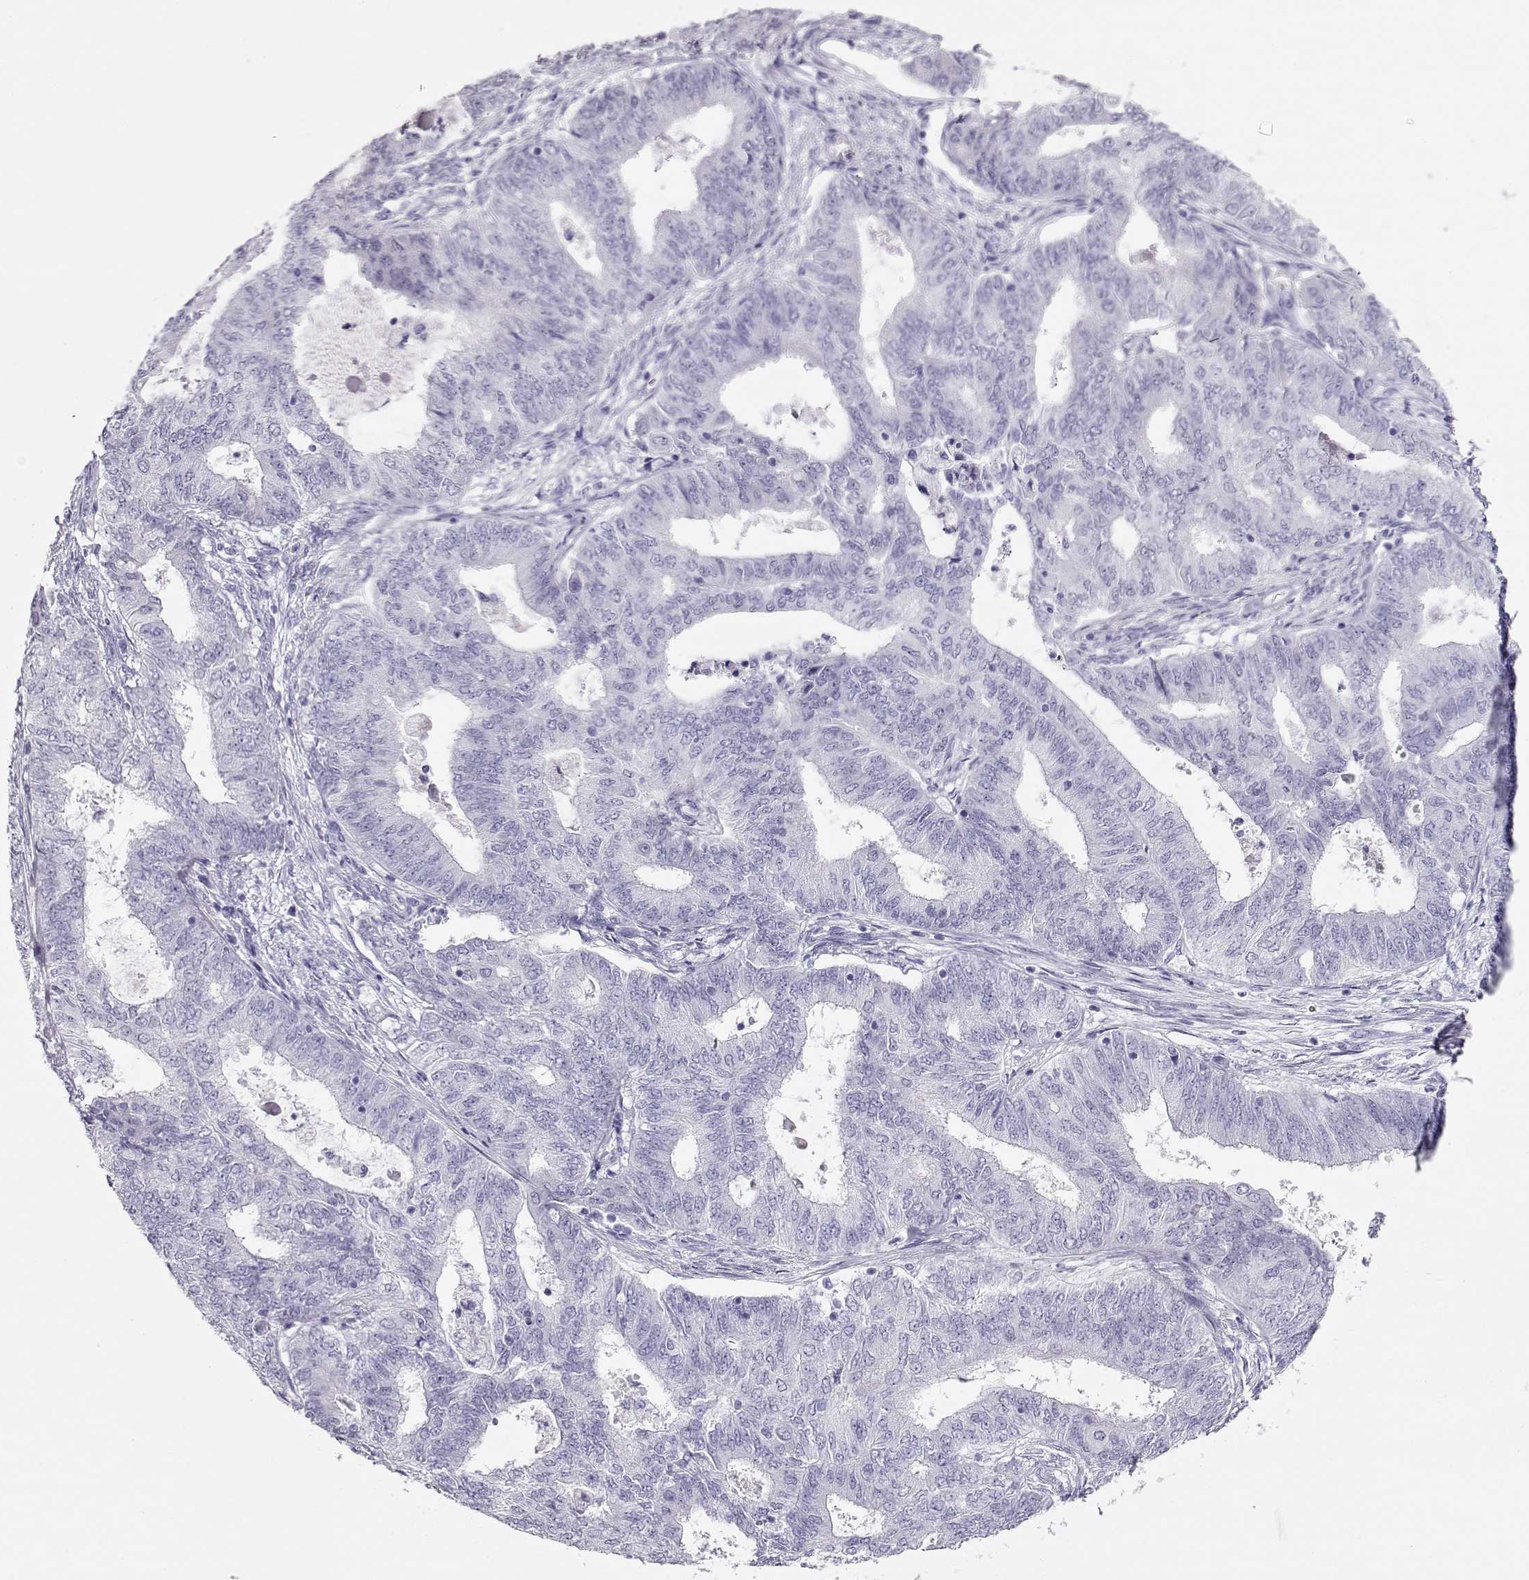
{"staining": {"intensity": "negative", "quantity": "none", "location": "none"}, "tissue": "endometrial cancer", "cell_type": "Tumor cells", "image_type": "cancer", "snomed": [{"axis": "morphology", "description": "Adenocarcinoma, NOS"}, {"axis": "topography", "description": "Endometrium"}], "caption": "A histopathology image of adenocarcinoma (endometrial) stained for a protein exhibits no brown staining in tumor cells.", "gene": "ACTN2", "patient": {"sex": "female", "age": 62}}